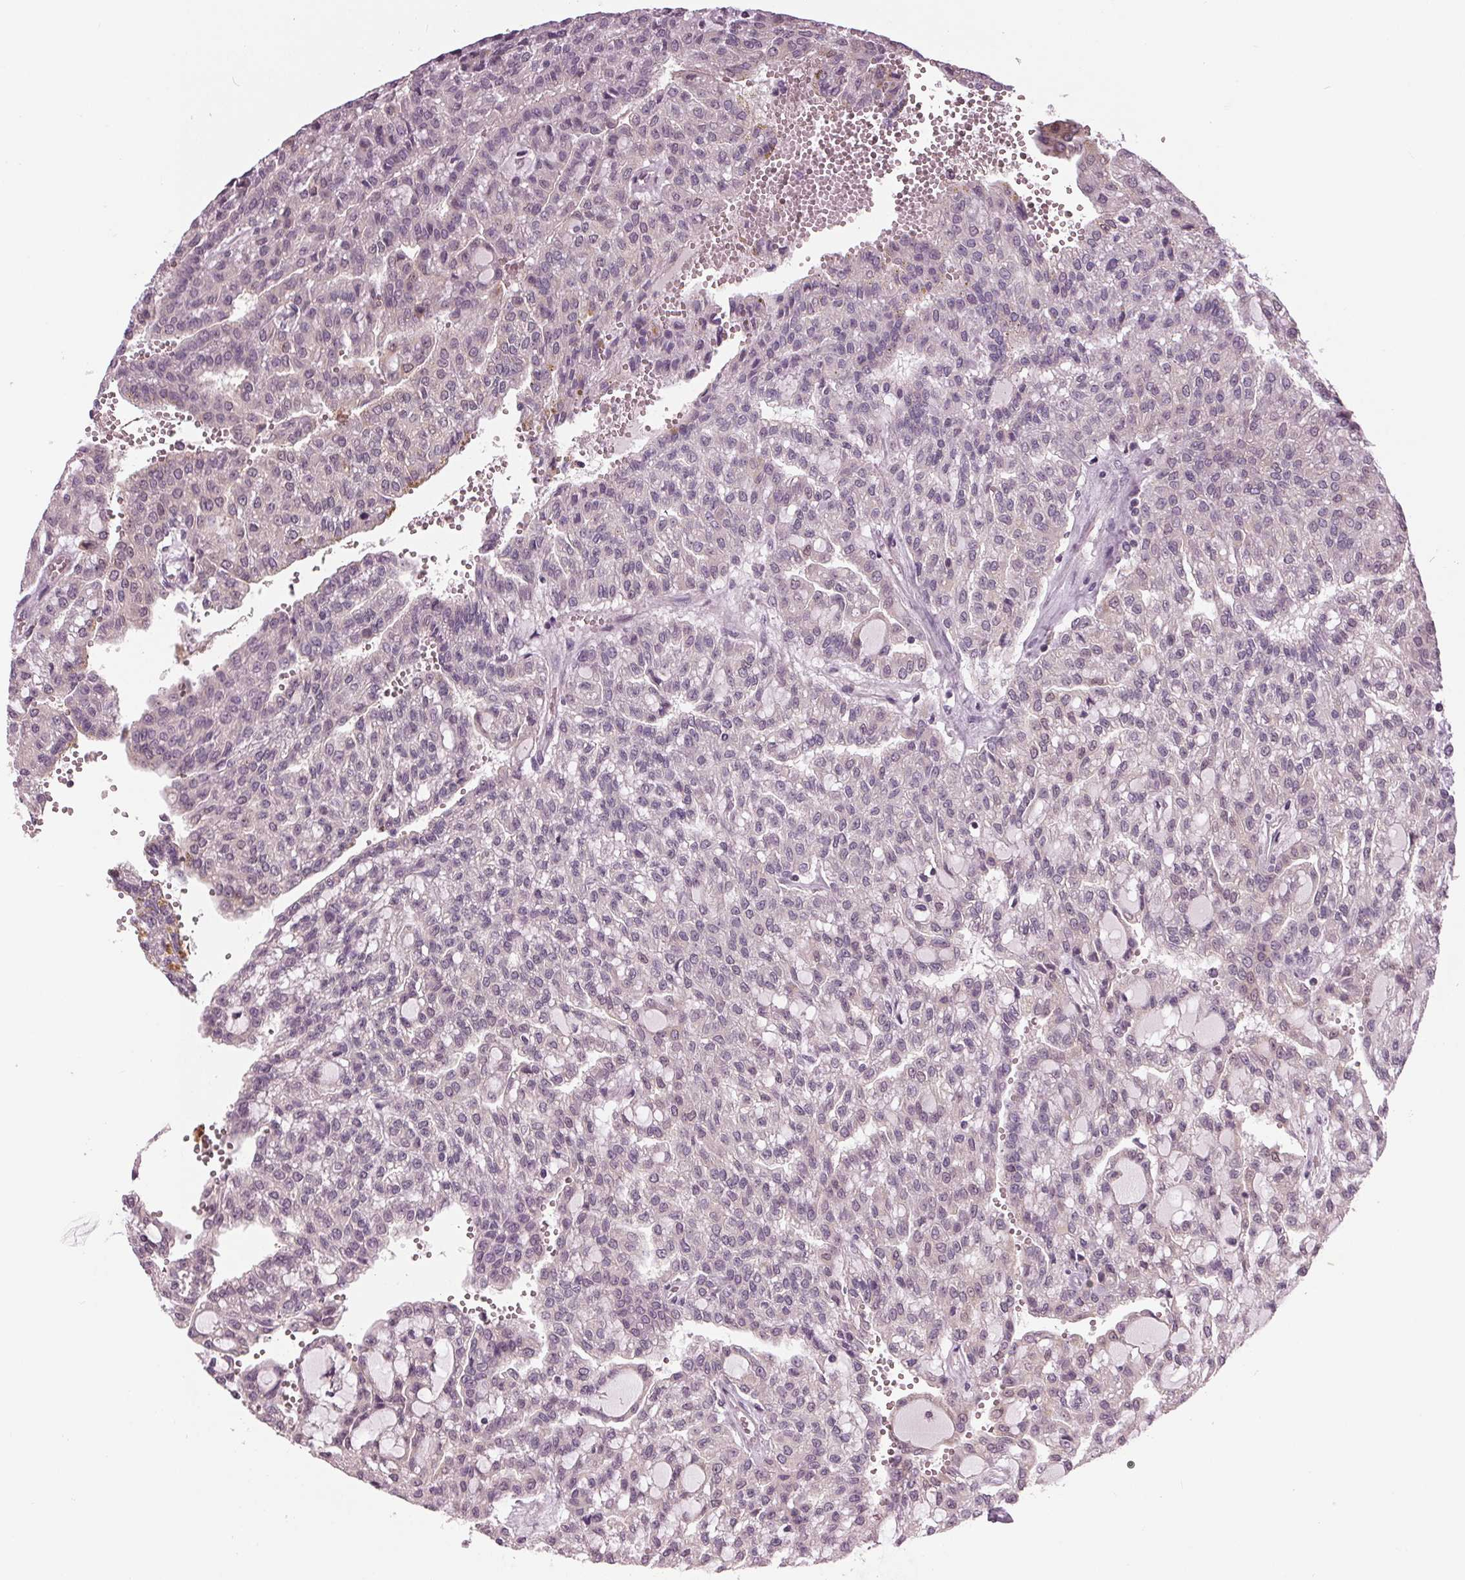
{"staining": {"intensity": "negative", "quantity": "none", "location": "none"}, "tissue": "renal cancer", "cell_type": "Tumor cells", "image_type": "cancer", "snomed": [{"axis": "morphology", "description": "Adenocarcinoma, NOS"}, {"axis": "topography", "description": "Kidney"}], "caption": "Immunohistochemical staining of human renal cancer (adenocarcinoma) reveals no significant positivity in tumor cells. (Brightfield microscopy of DAB (3,3'-diaminobenzidine) IHC at high magnification).", "gene": "ZNF605", "patient": {"sex": "male", "age": 63}}